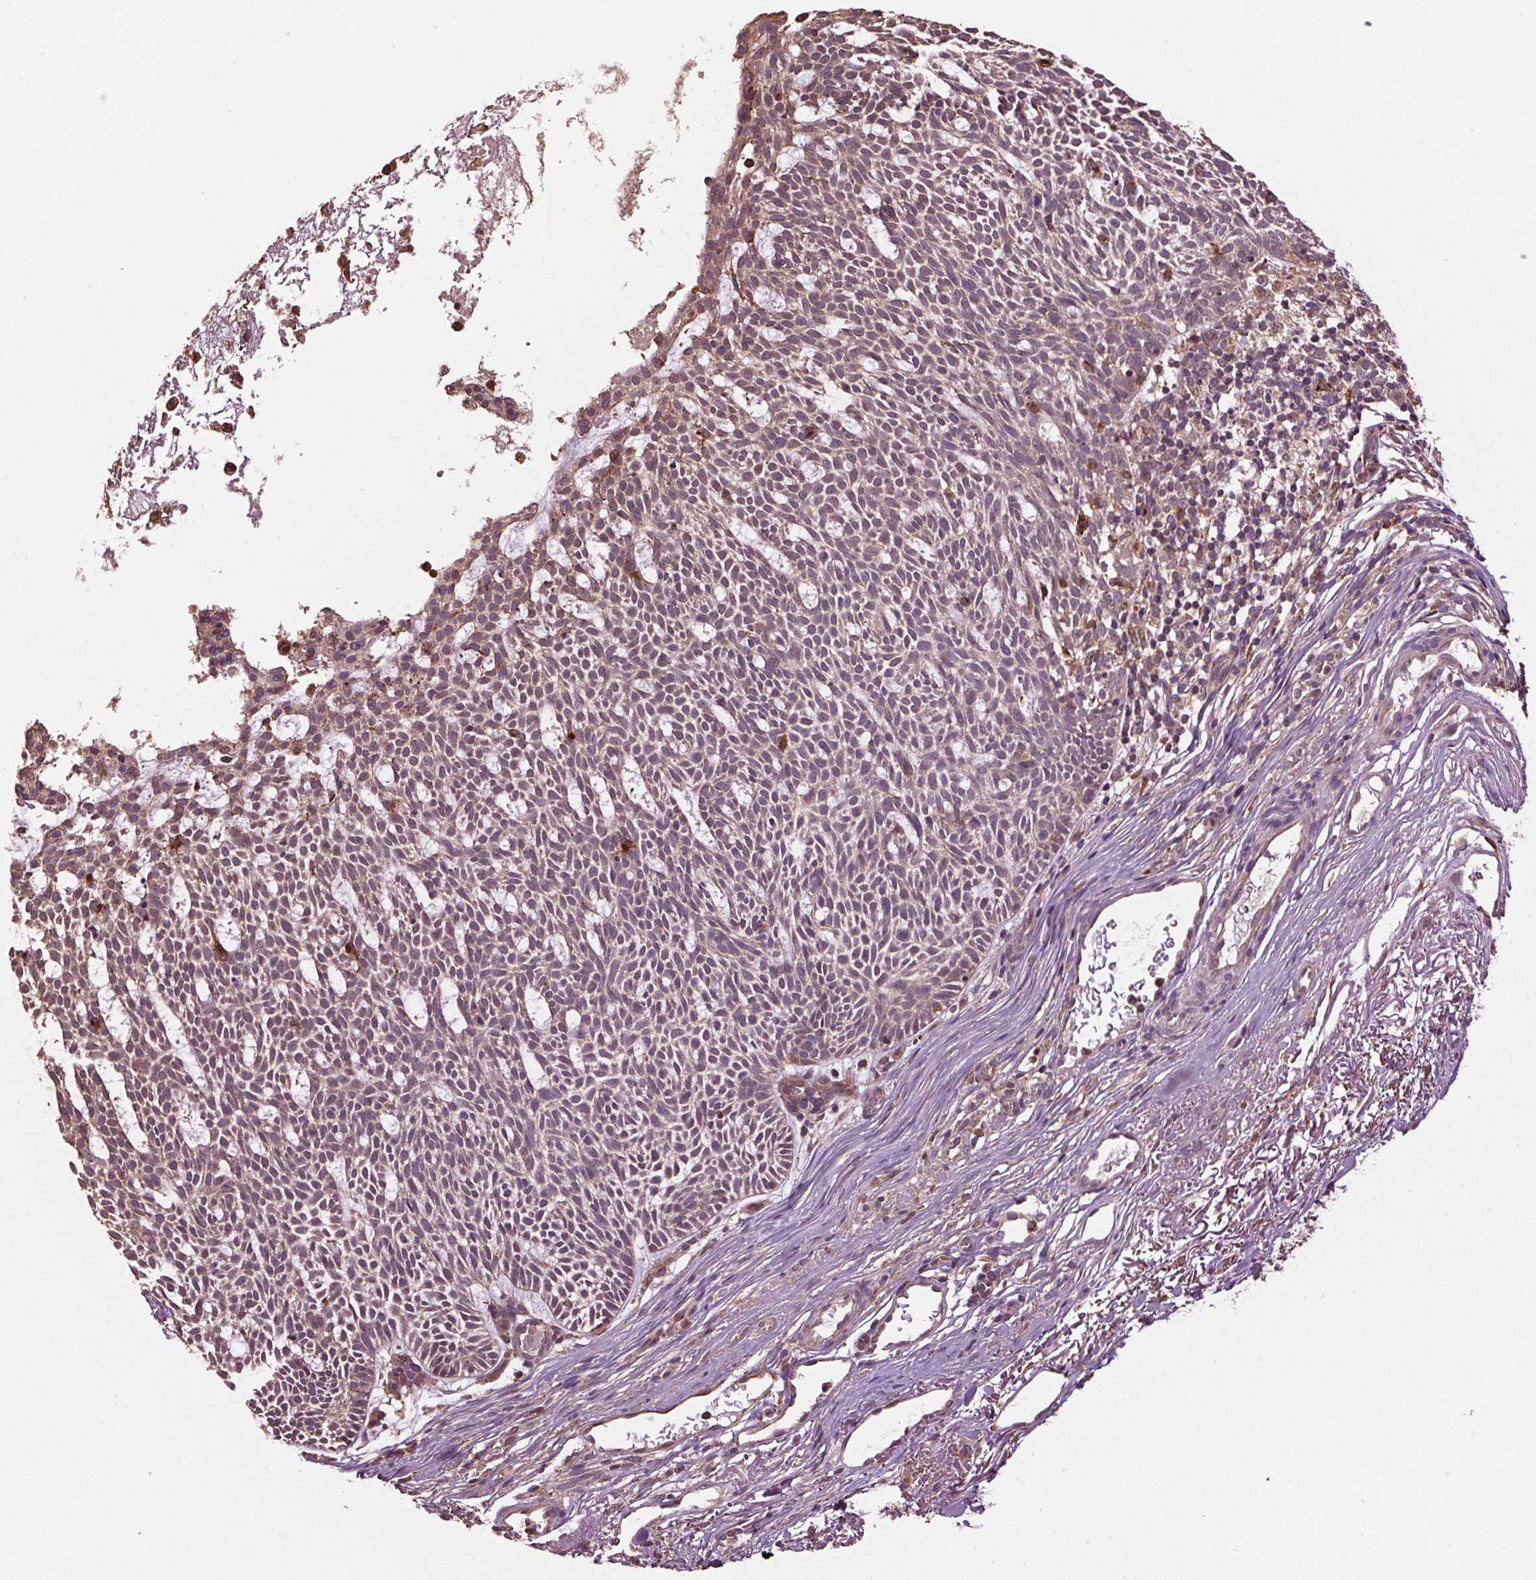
{"staining": {"intensity": "weak", "quantity": "25%-75%", "location": "cytoplasmic/membranous"}, "tissue": "skin cancer", "cell_type": "Tumor cells", "image_type": "cancer", "snomed": [{"axis": "morphology", "description": "Normal tissue, NOS"}, {"axis": "morphology", "description": "Basal cell carcinoma"}, {"axis": "topography", "description": "Skin"}], "caption": "Brown immunohistochemical staining in human skin basal cell carcinoma exhibits weak cytoplasmic/membranous staining in approximately 25%-75% of tumor cells. (DAB (3,3'-diaminobenzidine) IHC, brown staining for protein, blue staining for nuclei).", "gene": "RNPEP", "patient": {"sex": "male", "age": 68}}